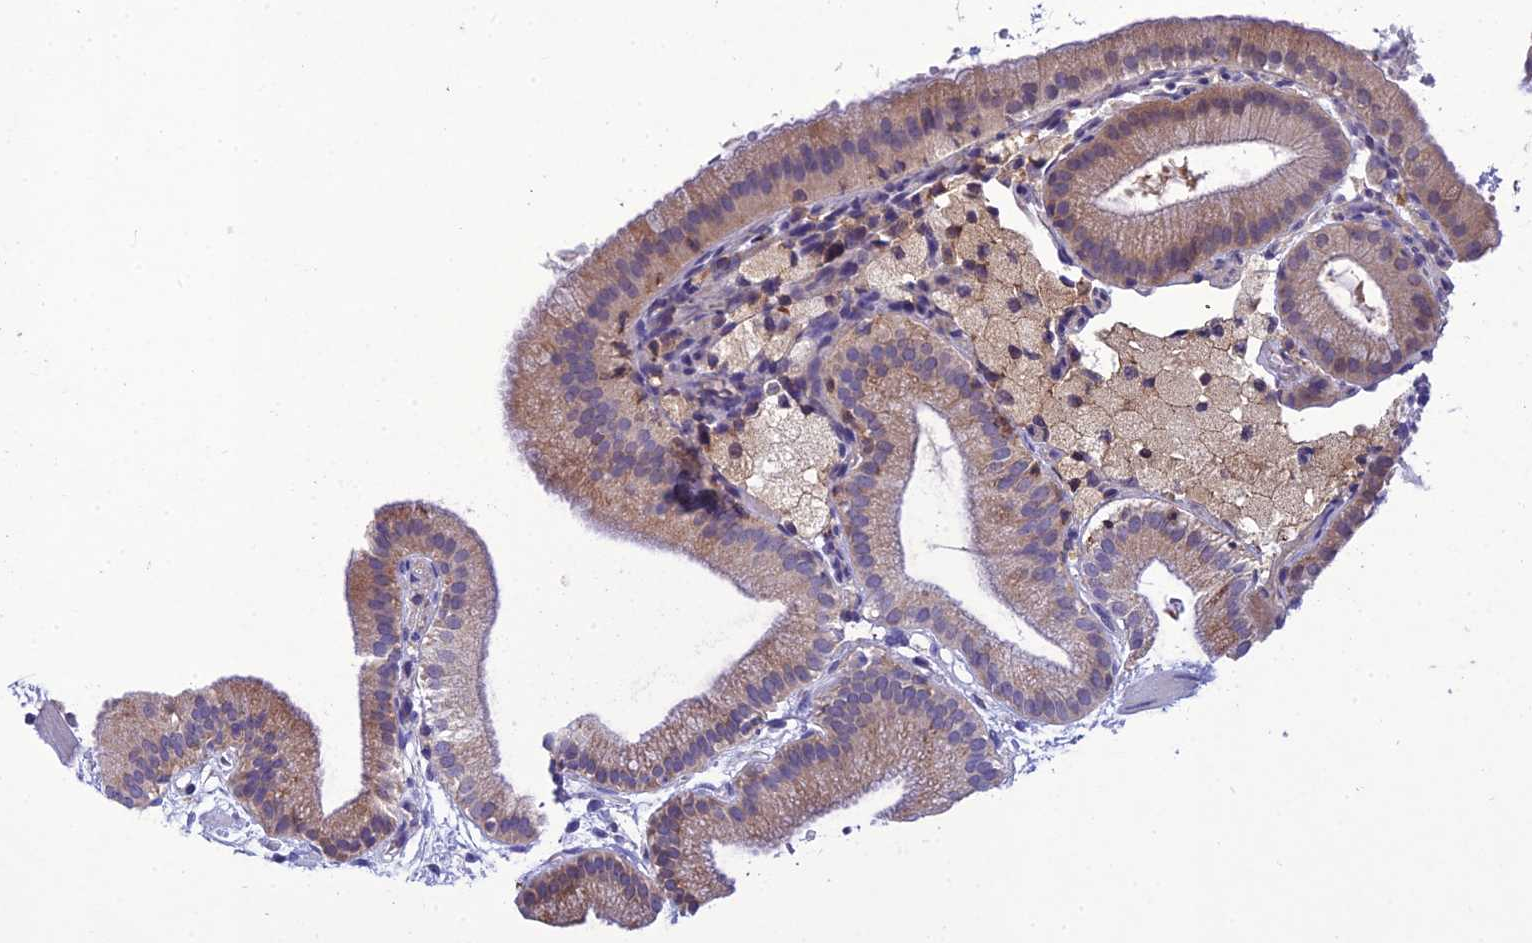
{"staining": {"intensity": "moderate", "quantity": "25%-75%", "location": "cytoplasmic/membranous"}, "tissue": "gallbladder", "cell_type": "Glandular cells", "image_type": "normal", "snomed": [{"axis": "morphology", "description": "Normal tissue, NOS"}, {"axis": "topography", "description": "Gallbladder"}], "caption": "Glandular cells display moderate cytoplasmic/membranous positivity in approximately 25%-75% of cells in unremarkable gallbladder.", "gene": "SNX24", "patient": {"sex": "male", "age": 55}}